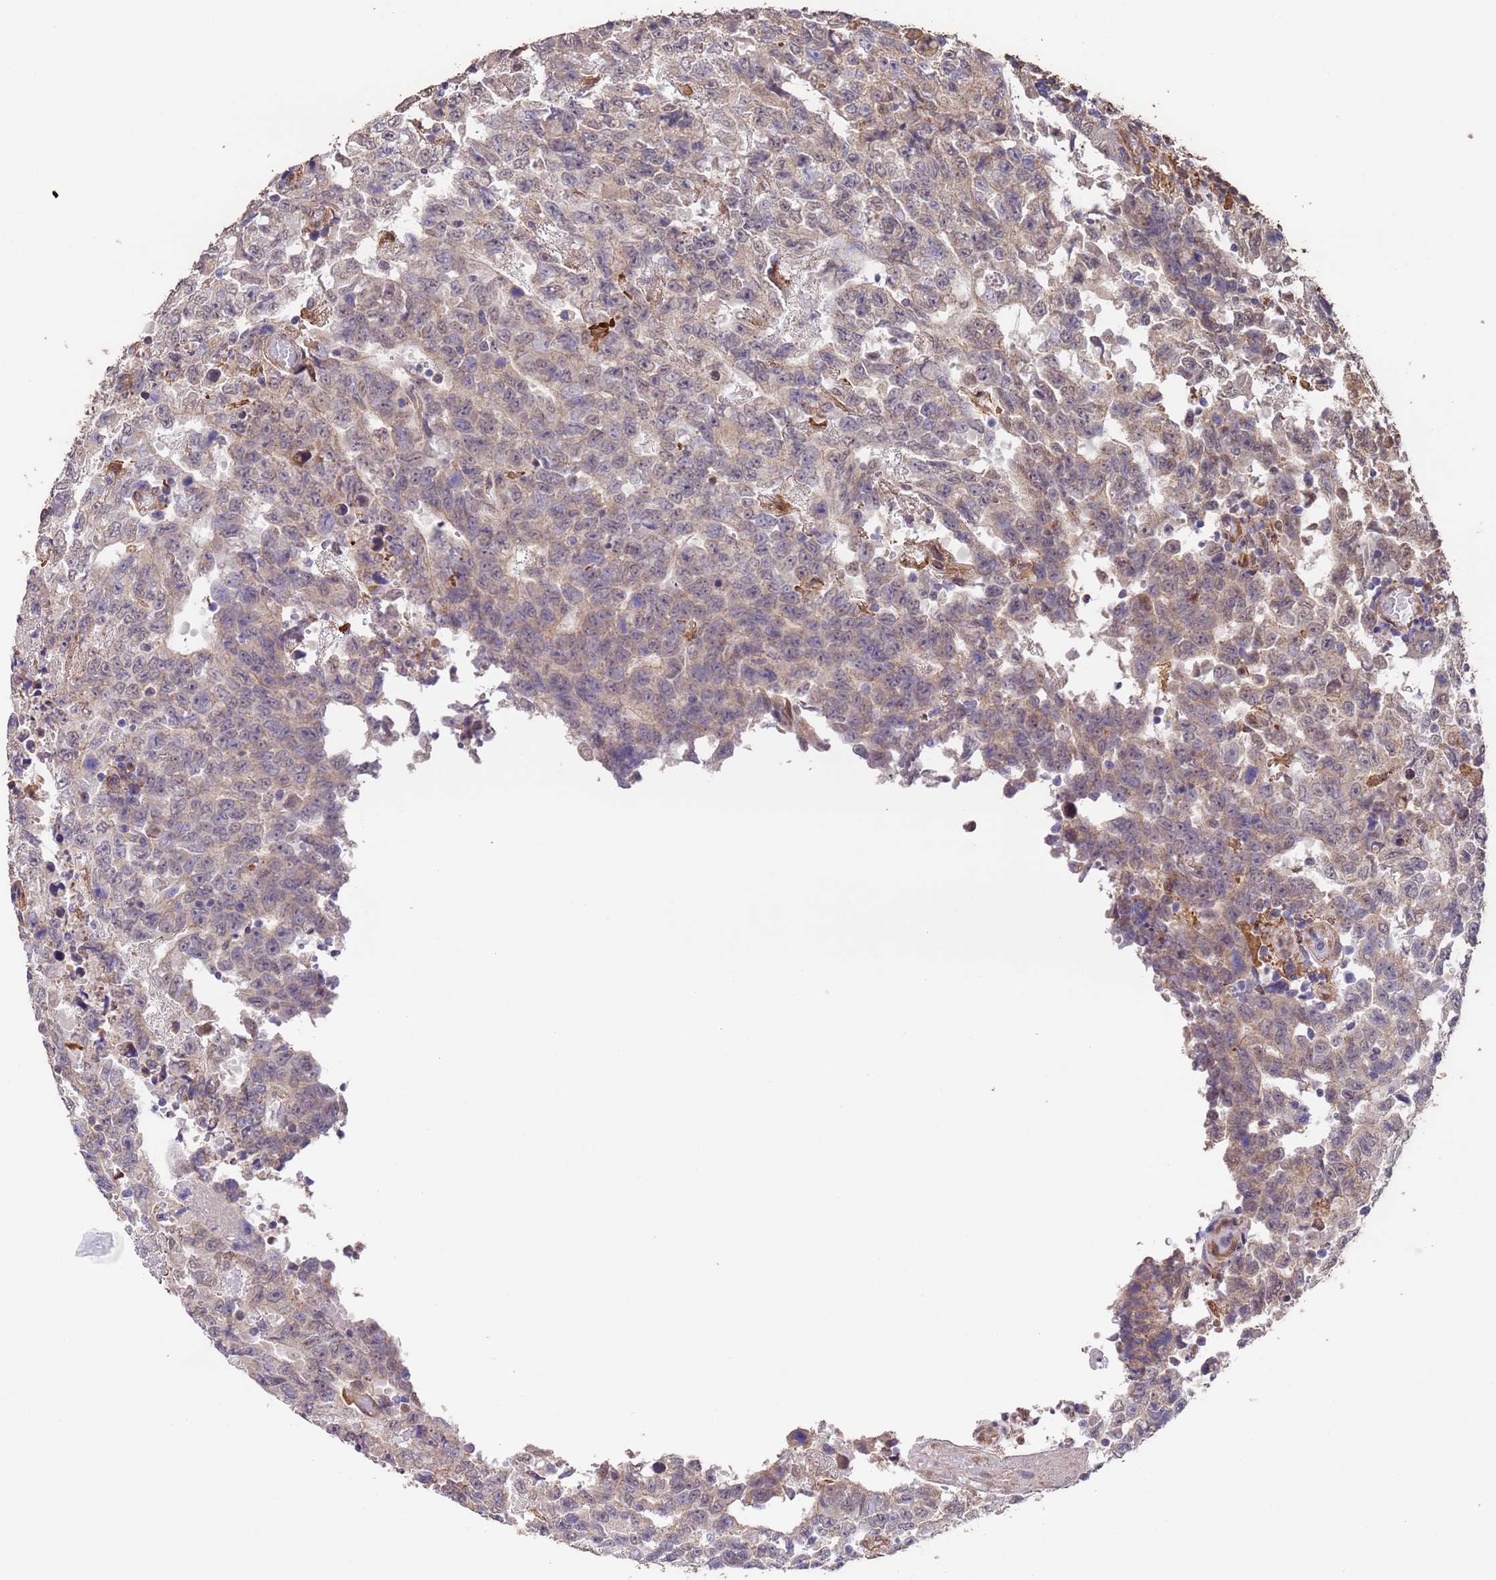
{"staining": {"intensity": "weak", "quantity": "25%-75%", "location": "cytoplasmic/membranous"}, "tissue": "testis cancer", "cell_type": "Tumor cells", "image_type": "cancer", "snomed": [{"axis": "morphology", "description": "Carcinoma, Embryonal, NOS"}, {"axis": "topography", "description": "Testis"}], "caption": "Testis cancer stained for a protein (brown) reveals weak cytoplasmic/membranous positive staining in about 25%-75% of tumor cells.", "gene": "NPHP1", "patient": {"sex": "male", "age": 26}}